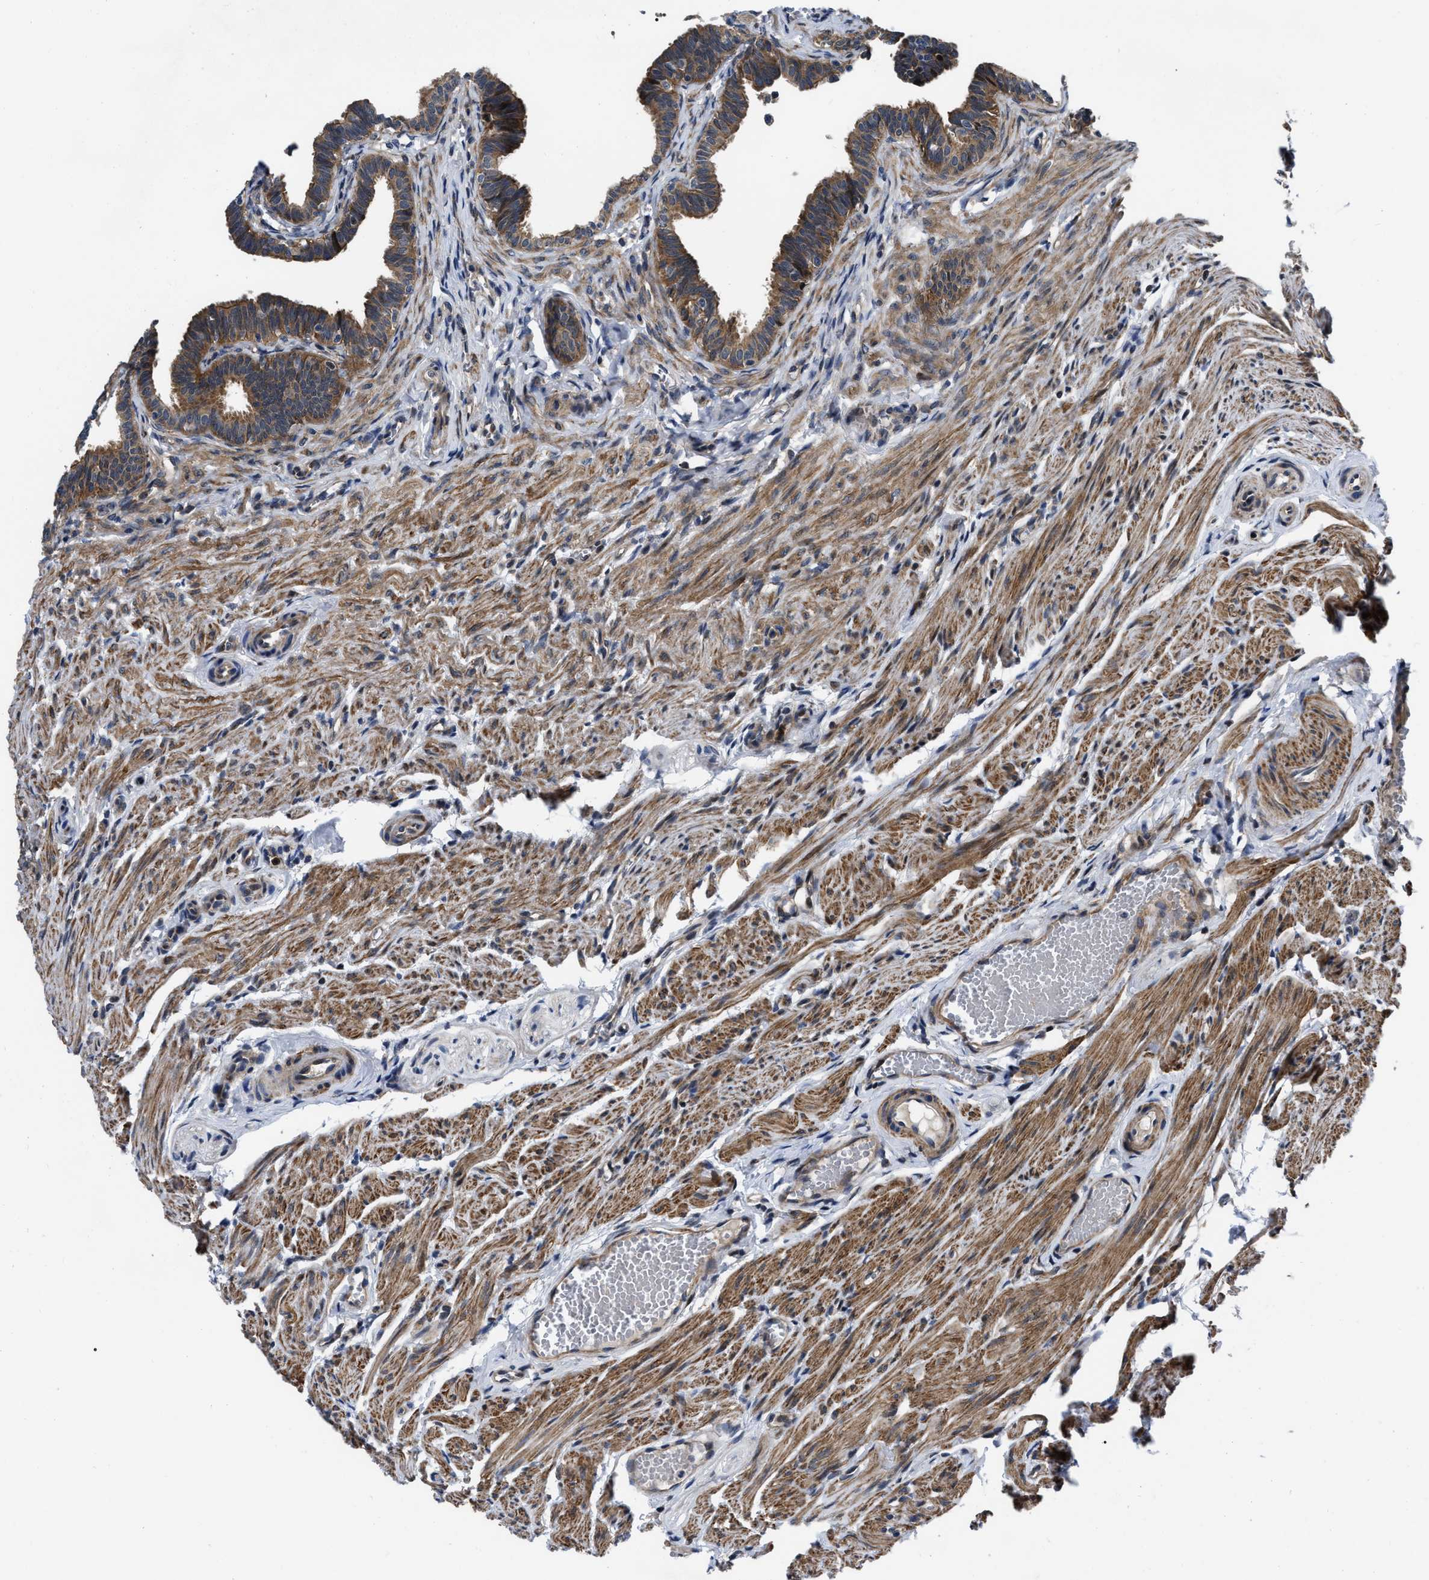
{"staining": {"intensity": "moderate", "quantity": ">75%", "location": "cytoplasmic/membranous"}, "tissue": "fallopian tube", "cell_type": "Glandular cells", "image_type": "normal", "snomed": [{"axis": "morphology", "description": "Normal tissue, NOS"}, {"axis": "topography", "description": "Fallopian tube"}, {"axis": "topography", "description": "Ovary"}], "caption": "Immunohistochemical staining of benign fallopian tube shows >75% levels of moderate cytoplasmic/membranous protein expression in approximately >75% of glandular cells. The protein is stained brown, and the nuclei are stained in blue (DAB (3,3'-diaminobenzidine) IHC with brightfield microscopy, high magnification).", "gene": "PPWD1", "patient": {"sex": "female", "age": 23}}